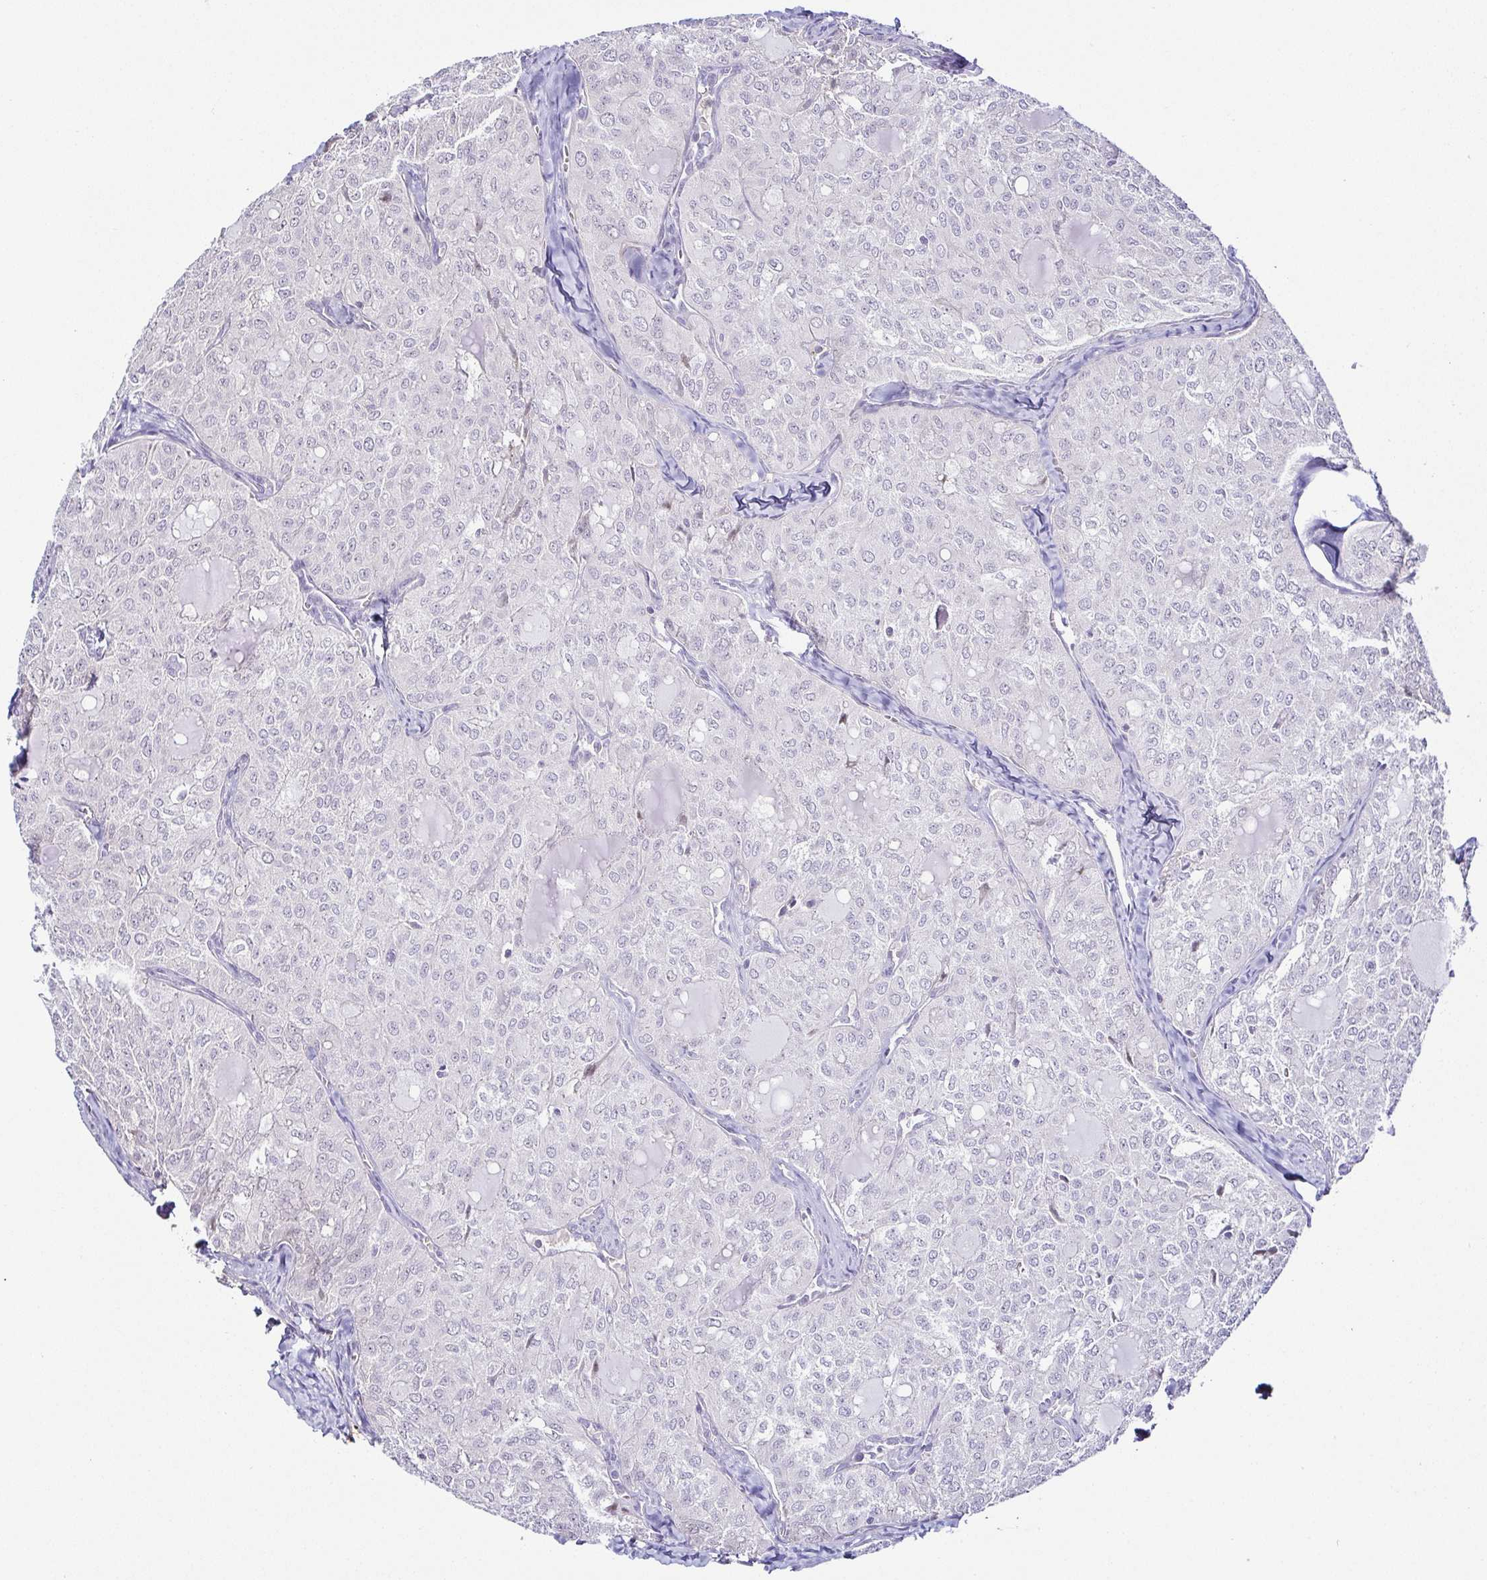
{"staining": {"intensity": "negative", "quantity": "none", "location": "none"}, "tissue": "thyroid cancer", "cell_type": "Tumor cells", "image_type": "cancer", "snomed": [{"axis": "morphology", "description": "Follicular adenoma carcinoma, NOS"}, {"axis": "topography", "description": "Thyroid gland"}], "caption": "Tumor cells are negative for protein expression in human follicular adenoma carcinoma (thyroid).", "gene": "FAM162B", "patient": {"sex": "male", "age": 75}}